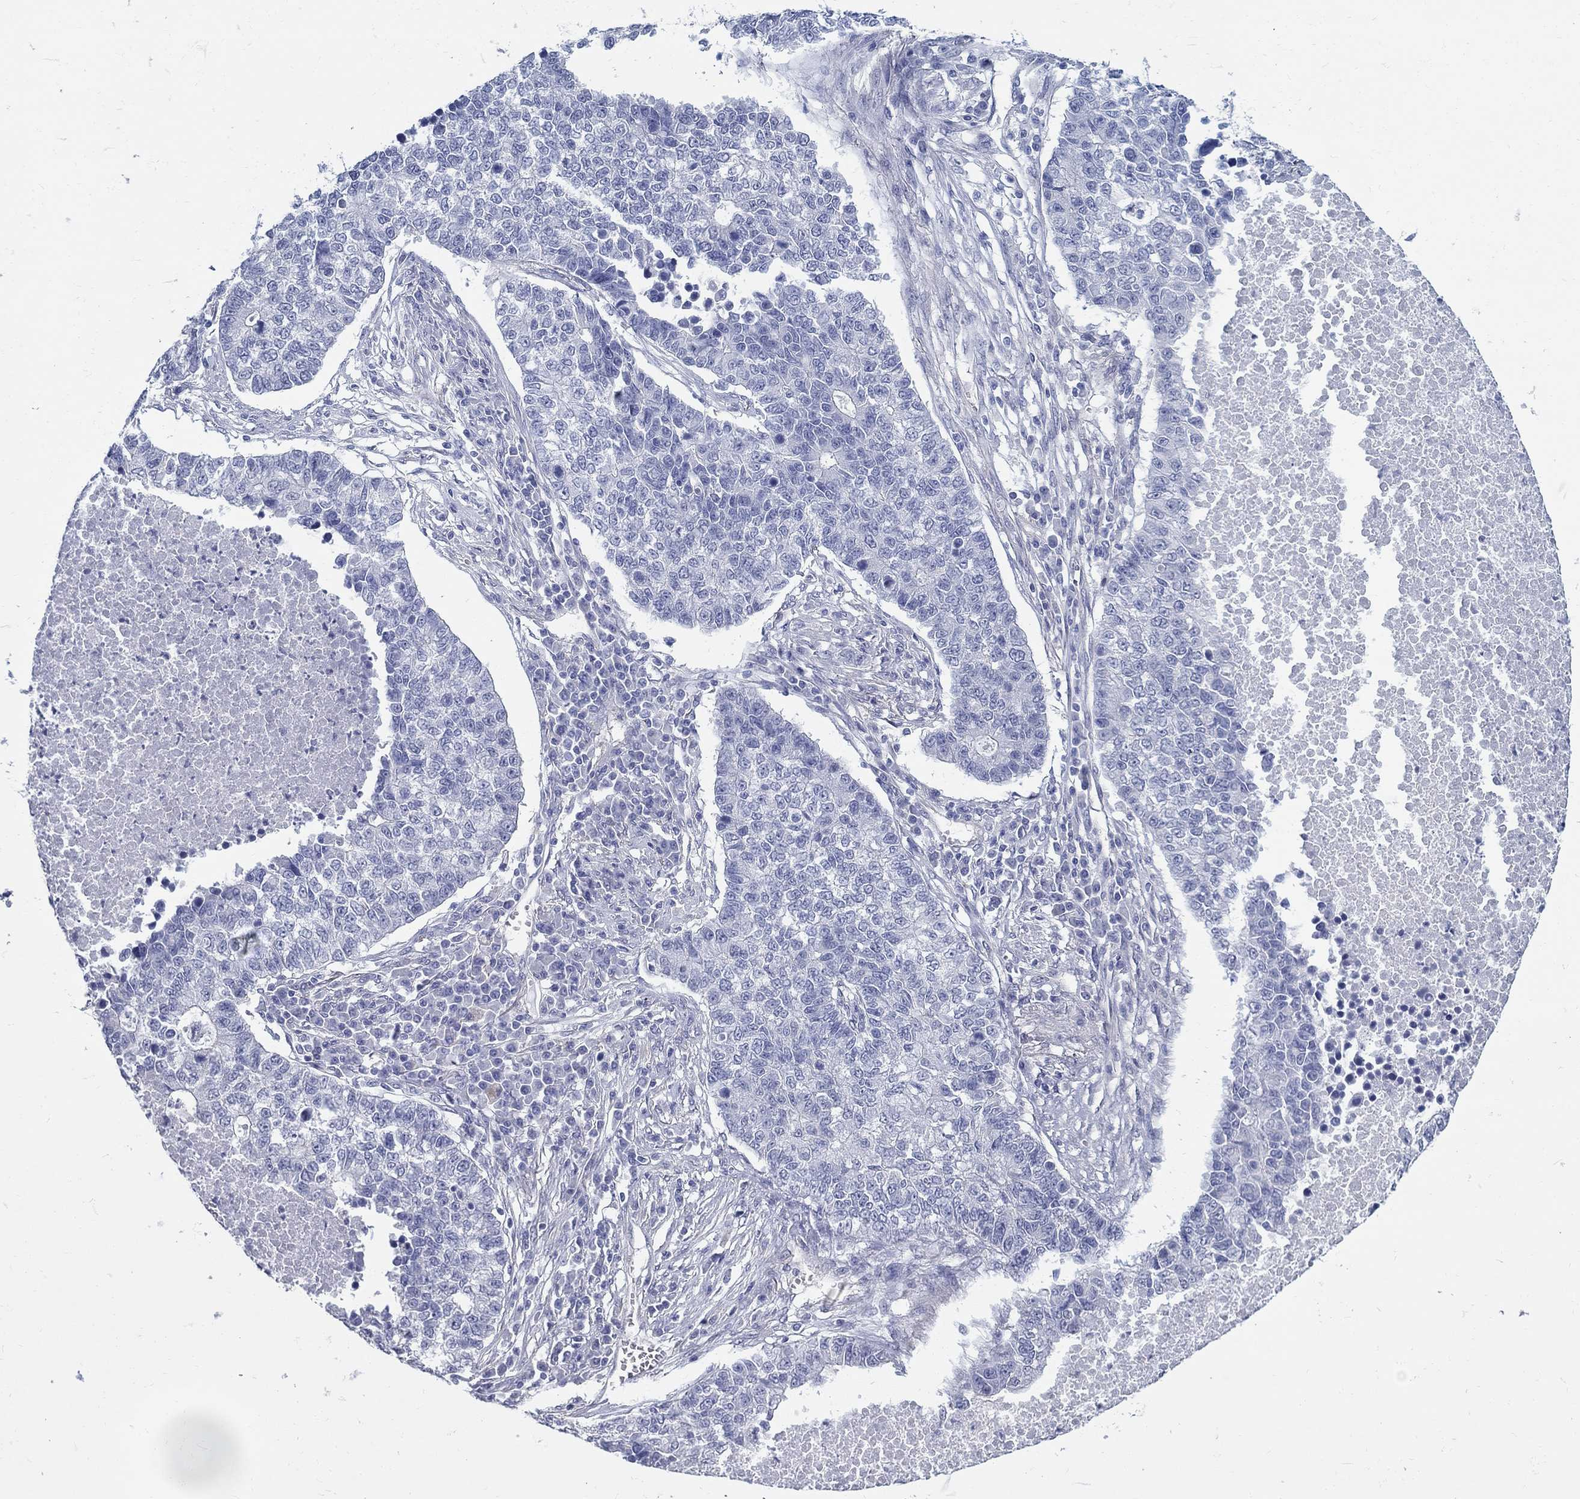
{"staining": {"intensity": "negative", "quantity": "none", "location": "none"}, "tissue": "lung cancer", "cell_type": "Tumor cells", "image_type": "cancer", "snomed": [{"axis": "morphology", "description": "Adenocarcinoma, NOS"}, {"axis": "topography", "description": "Lung"}], "caption": "Tumor cells are negative for brown protein staining in adenocarcinoma (lung).", "gene": "CRYGD", "patient": {"sex": "male", "age": 57}}